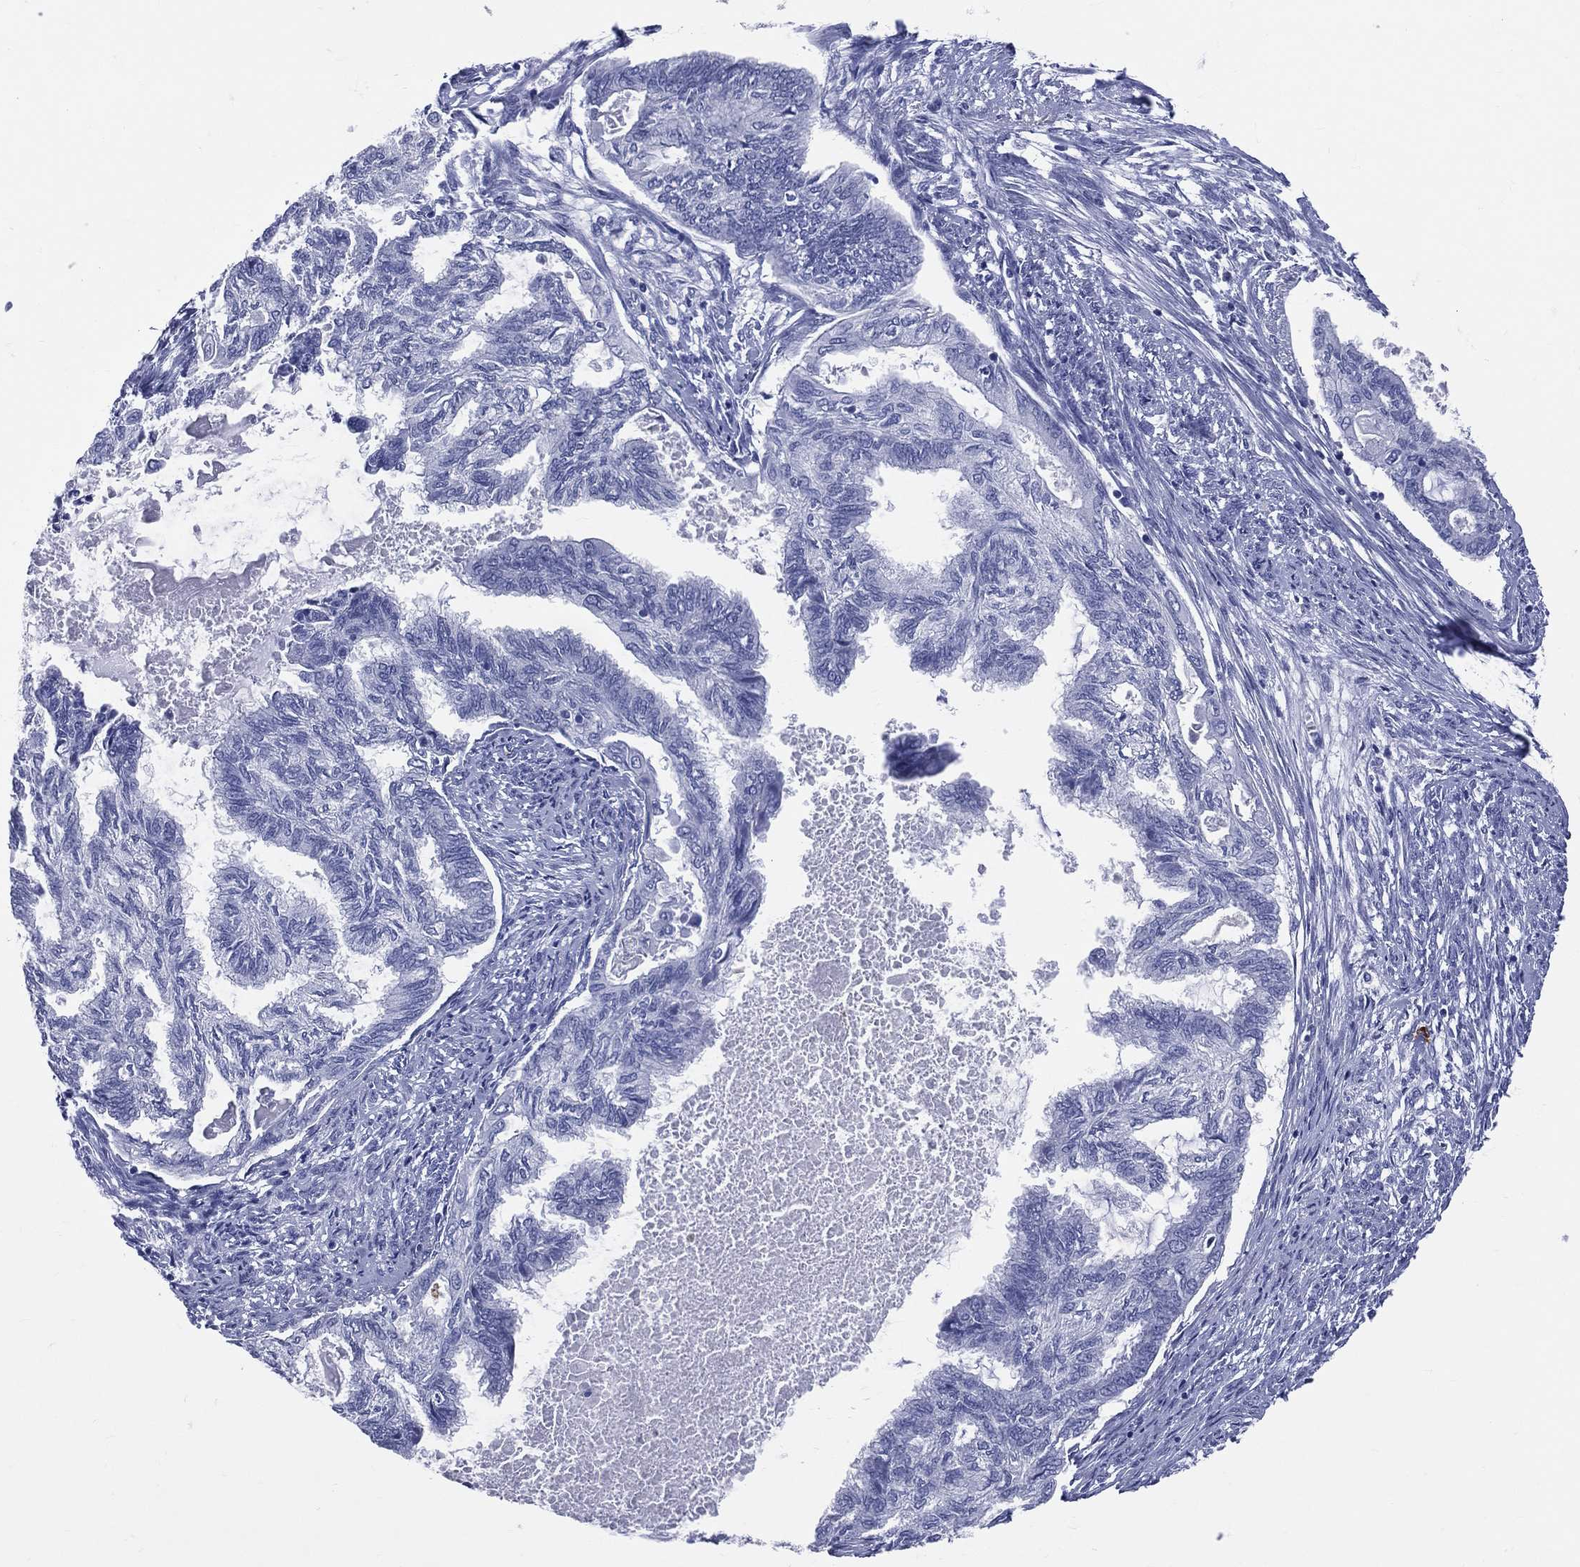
{"staining": {"intensity": "negative", "quantity": "none", "location": "none"}, "tissue": "endometrial cancer", "cell_type": "Tumor cells", "image_type": "cancer", "snomed": [{"axis": "morphology", "description": "Adenocarcinoma, NOS"}, {"axis": "topography", "description": "Endometrium"}], "caption": "Human endometrial cancer stained for a protein using IHC reveals no positivity in tumor cells.", "gene": "PGLYRP1", "patient": {"sex": "female", "age": 86}}